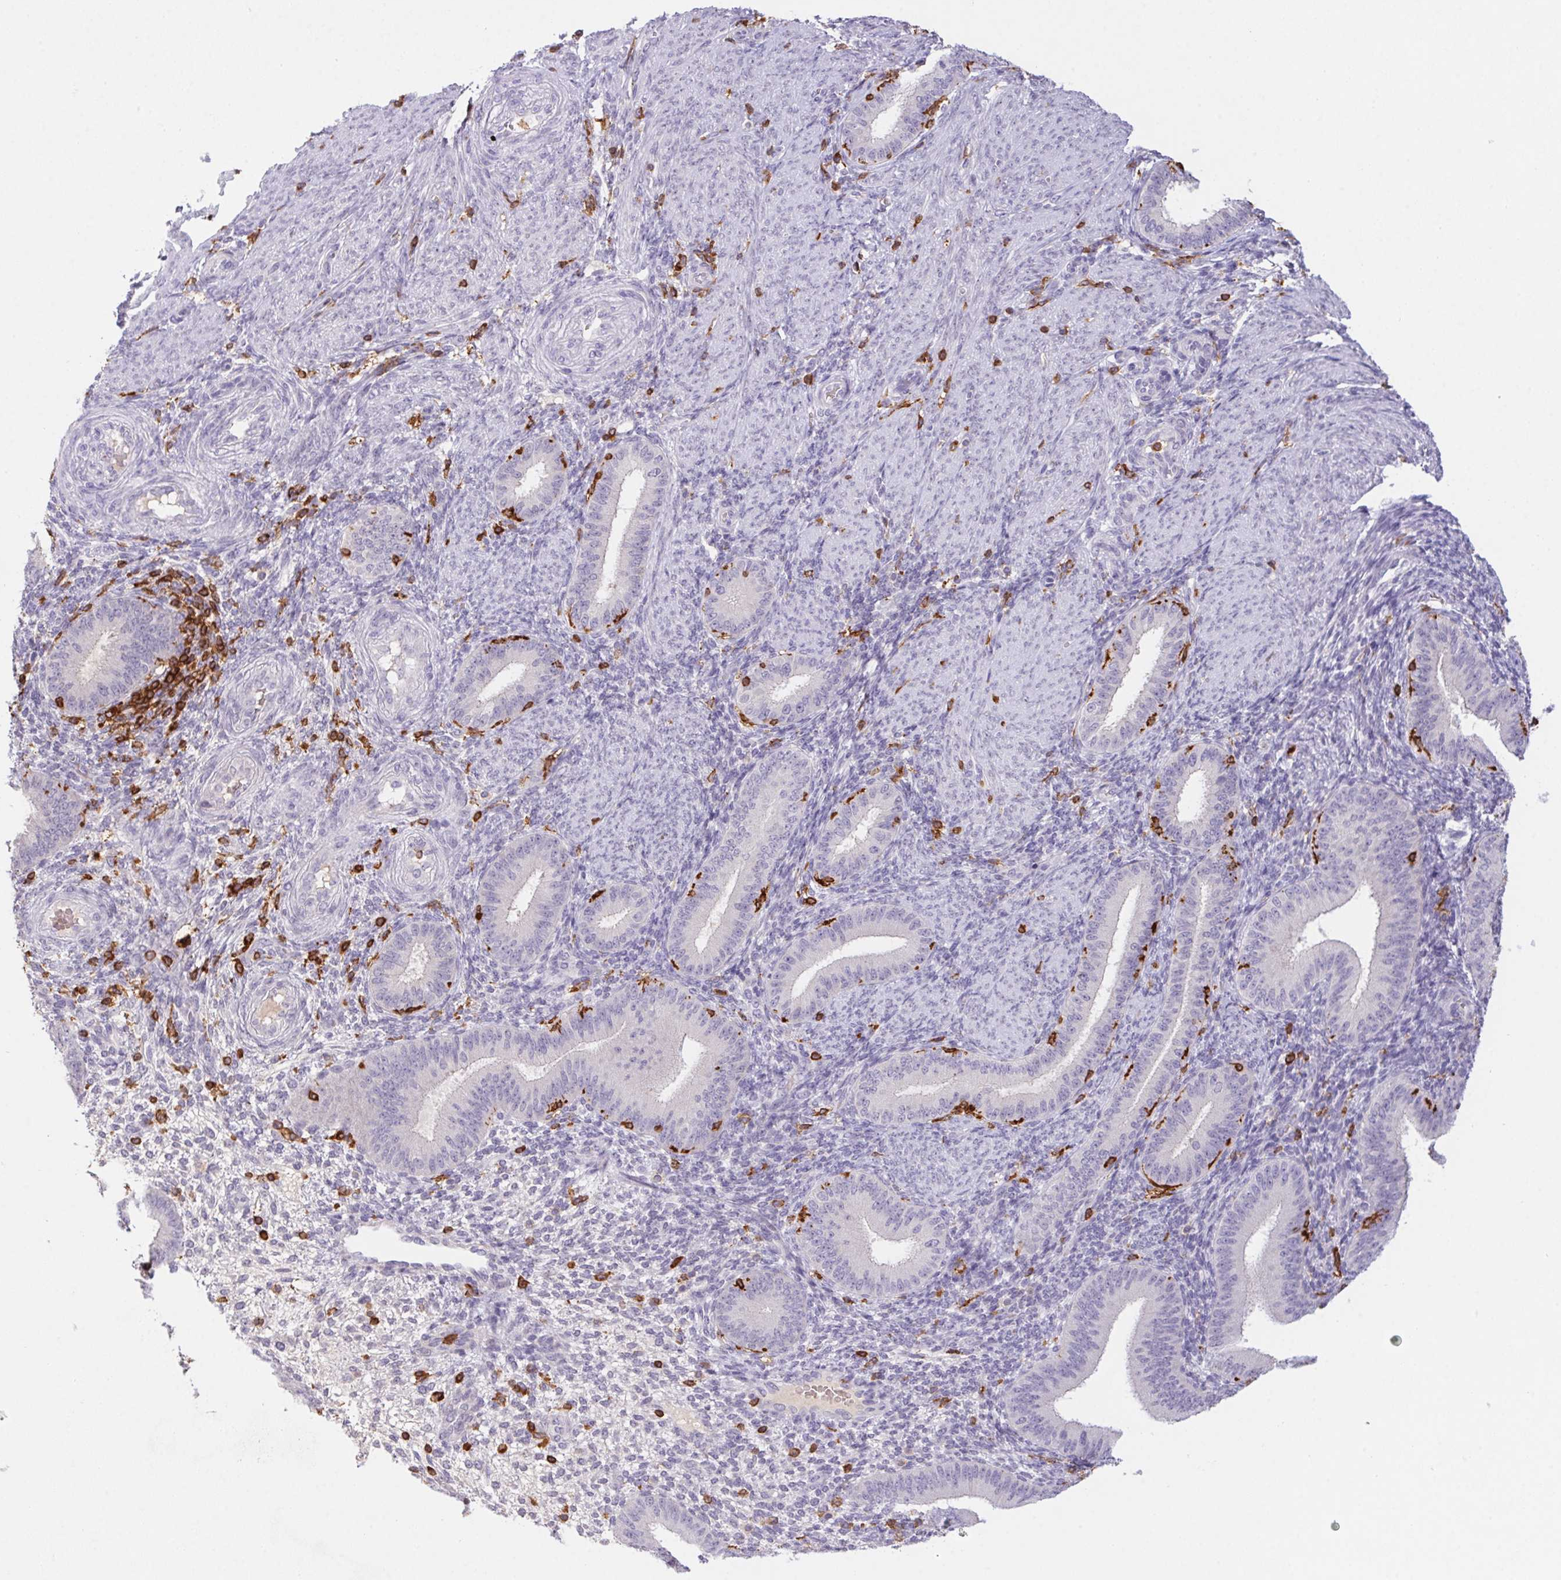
{"staining": {"intensity": "negative", "quantity": "none", "location": "none"}, "tissue": "endometrium", "cell_type": "Cells in endometrial stroma", "image_type": "normal", "snomed": [{"axis": "morphology", "description": "Normal tissue, NOS"}, {"axis": "topography", "description": "Endometrium"}], "caption": "Cells in endometrial stroma show no significant expression in unremarkable endometrium. (DAB immunohistochemistry (IHC), high magnification).", "gene": "APBB1IP", "patient": {"sex": "female", "age": 39}}